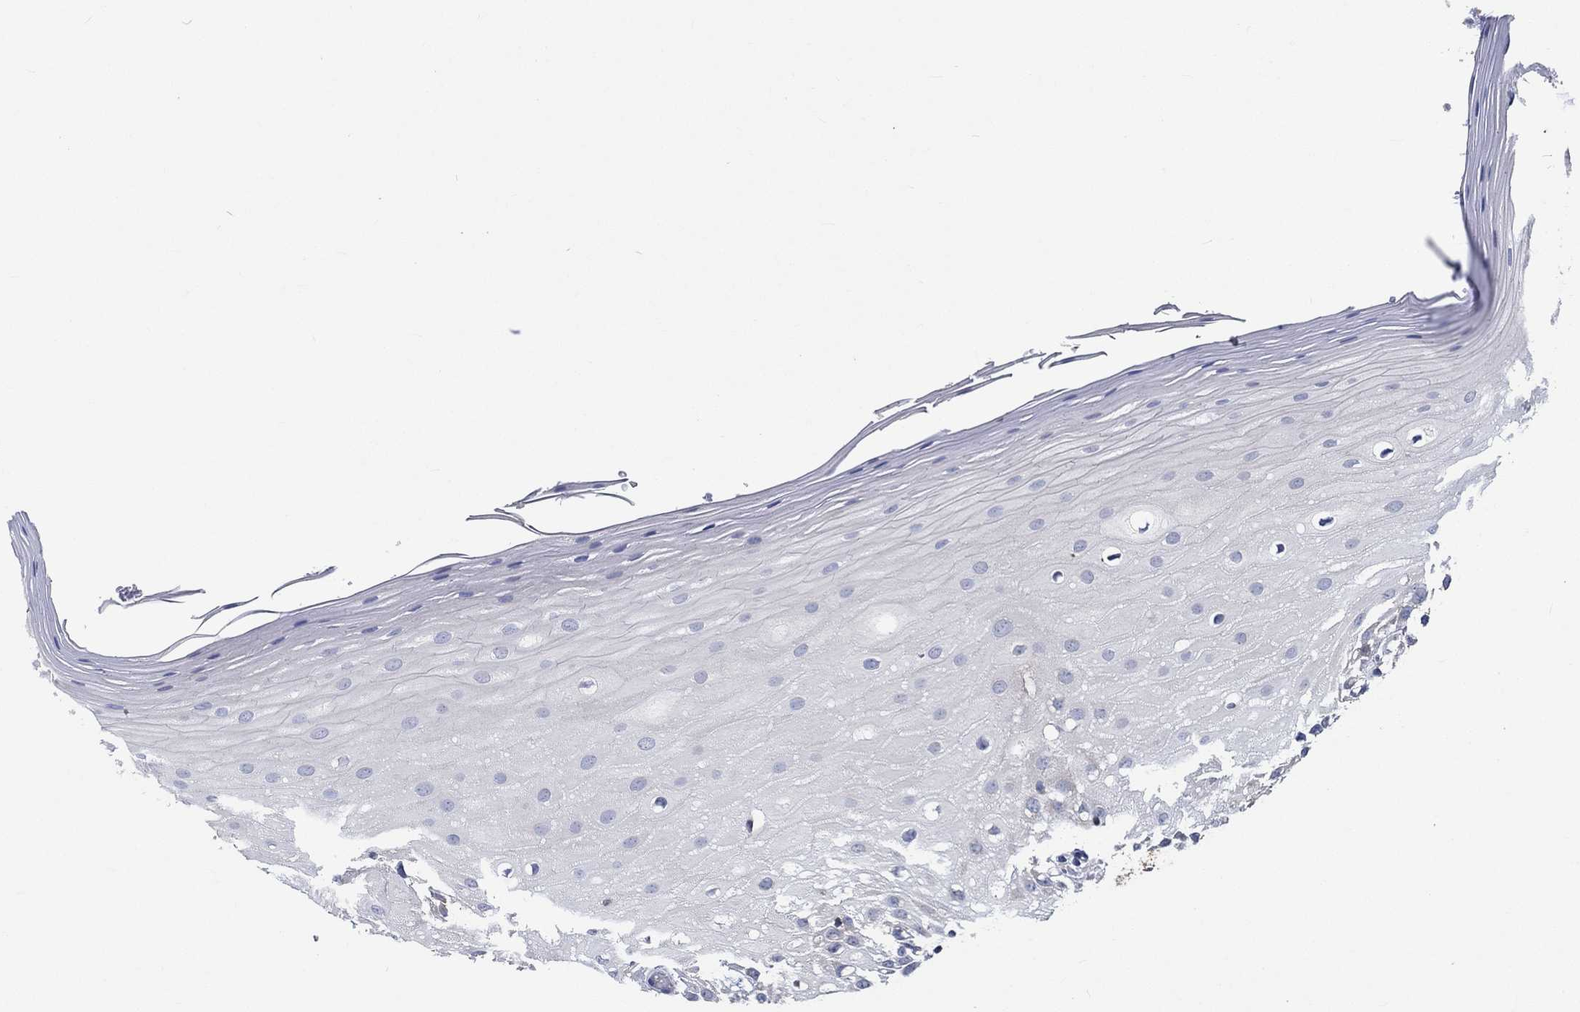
{"staining": {"intensity": "negative", "quantity": "none", "location": "none"}, "tissue": "oral mucosa", "cell_type": "Squamous epithelial cells", "image_type": "normal", "snomed": [{"axis": "morphology", "description": "Normal tissue, NOS"}, {"axis": "morphology", "description": "Squamous cell carcinoma, NOS"}, {"axis": "topography", "description": "Oral tissue"}, {"axis": "topography", "description": "Head-Neck"}], "caption": "Protein analysis of normal oral mucosa shows no significant positivity in squamous epithelial cells. (Stains: DAB immunohistochemistry (IHC) with hematoxylin counter stain, Microscopy: brightfield microscopy at high magnification).", "gene": "TNFAIP8L3", "patient": {"sex": "female", "age": 75}}